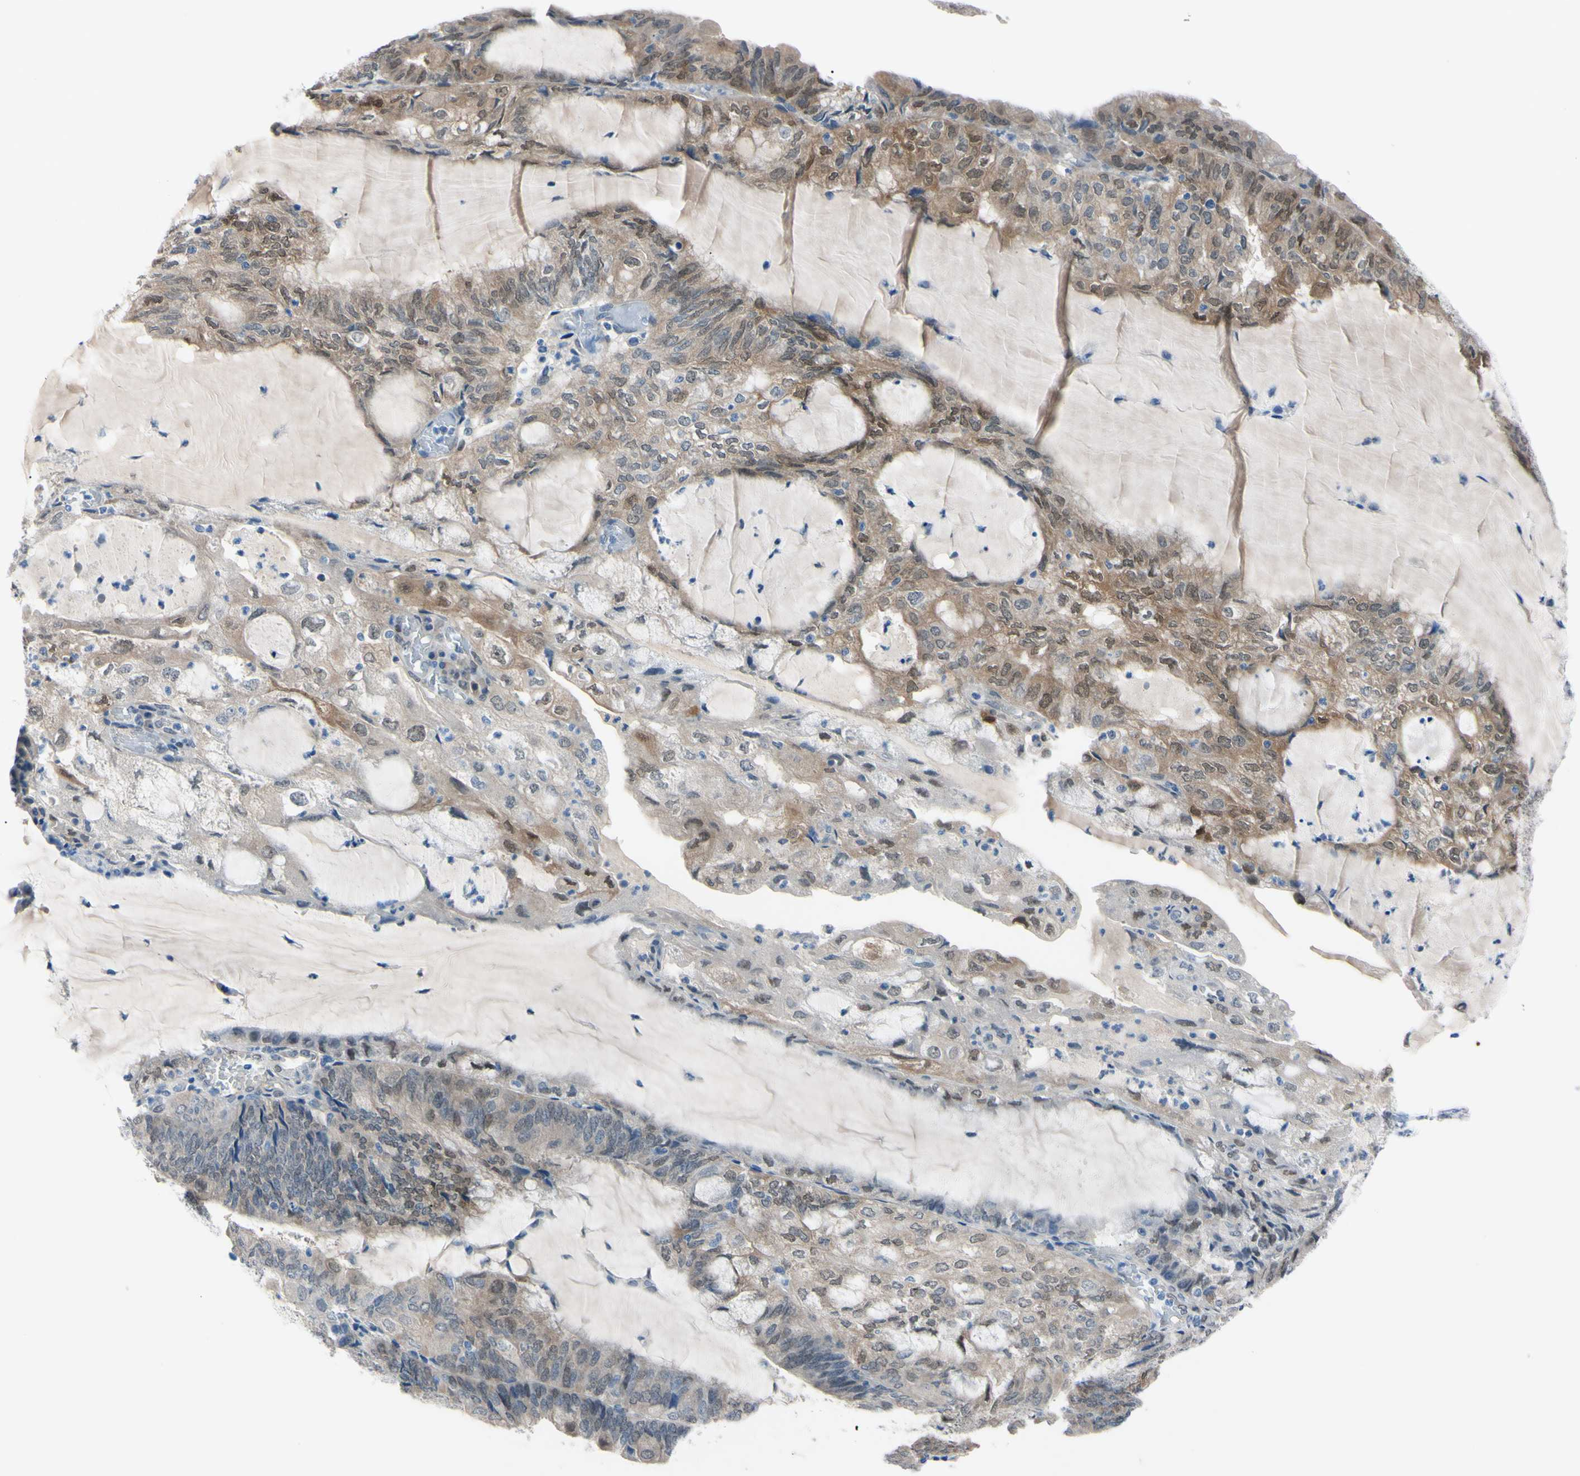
{"staining": {"intensity": "moderate", "quantity": "25%-75%", "location": "cytoplasmic/membranous"}, "tissue": "endometrial cancer", "cell_type": "Tumor cells", "image_type": "cancer", "snomed": [{"axis": "morphology", "description": "Adenocarcinoma, NOS"}, {"axis": "topography", "description": "Endometrium"}], "caption": "A histopathology image of adenocarcinoma (endometrial) stained for a protein displays moderate cytoplasmic/membranous brown staining in tumor cells. (DAB (3,3'-diaminobenzidine) IHC with brightfield microscopy, high magnification).", "gene": "NOL3", "patient": {"sex": "female", "age": 81}}